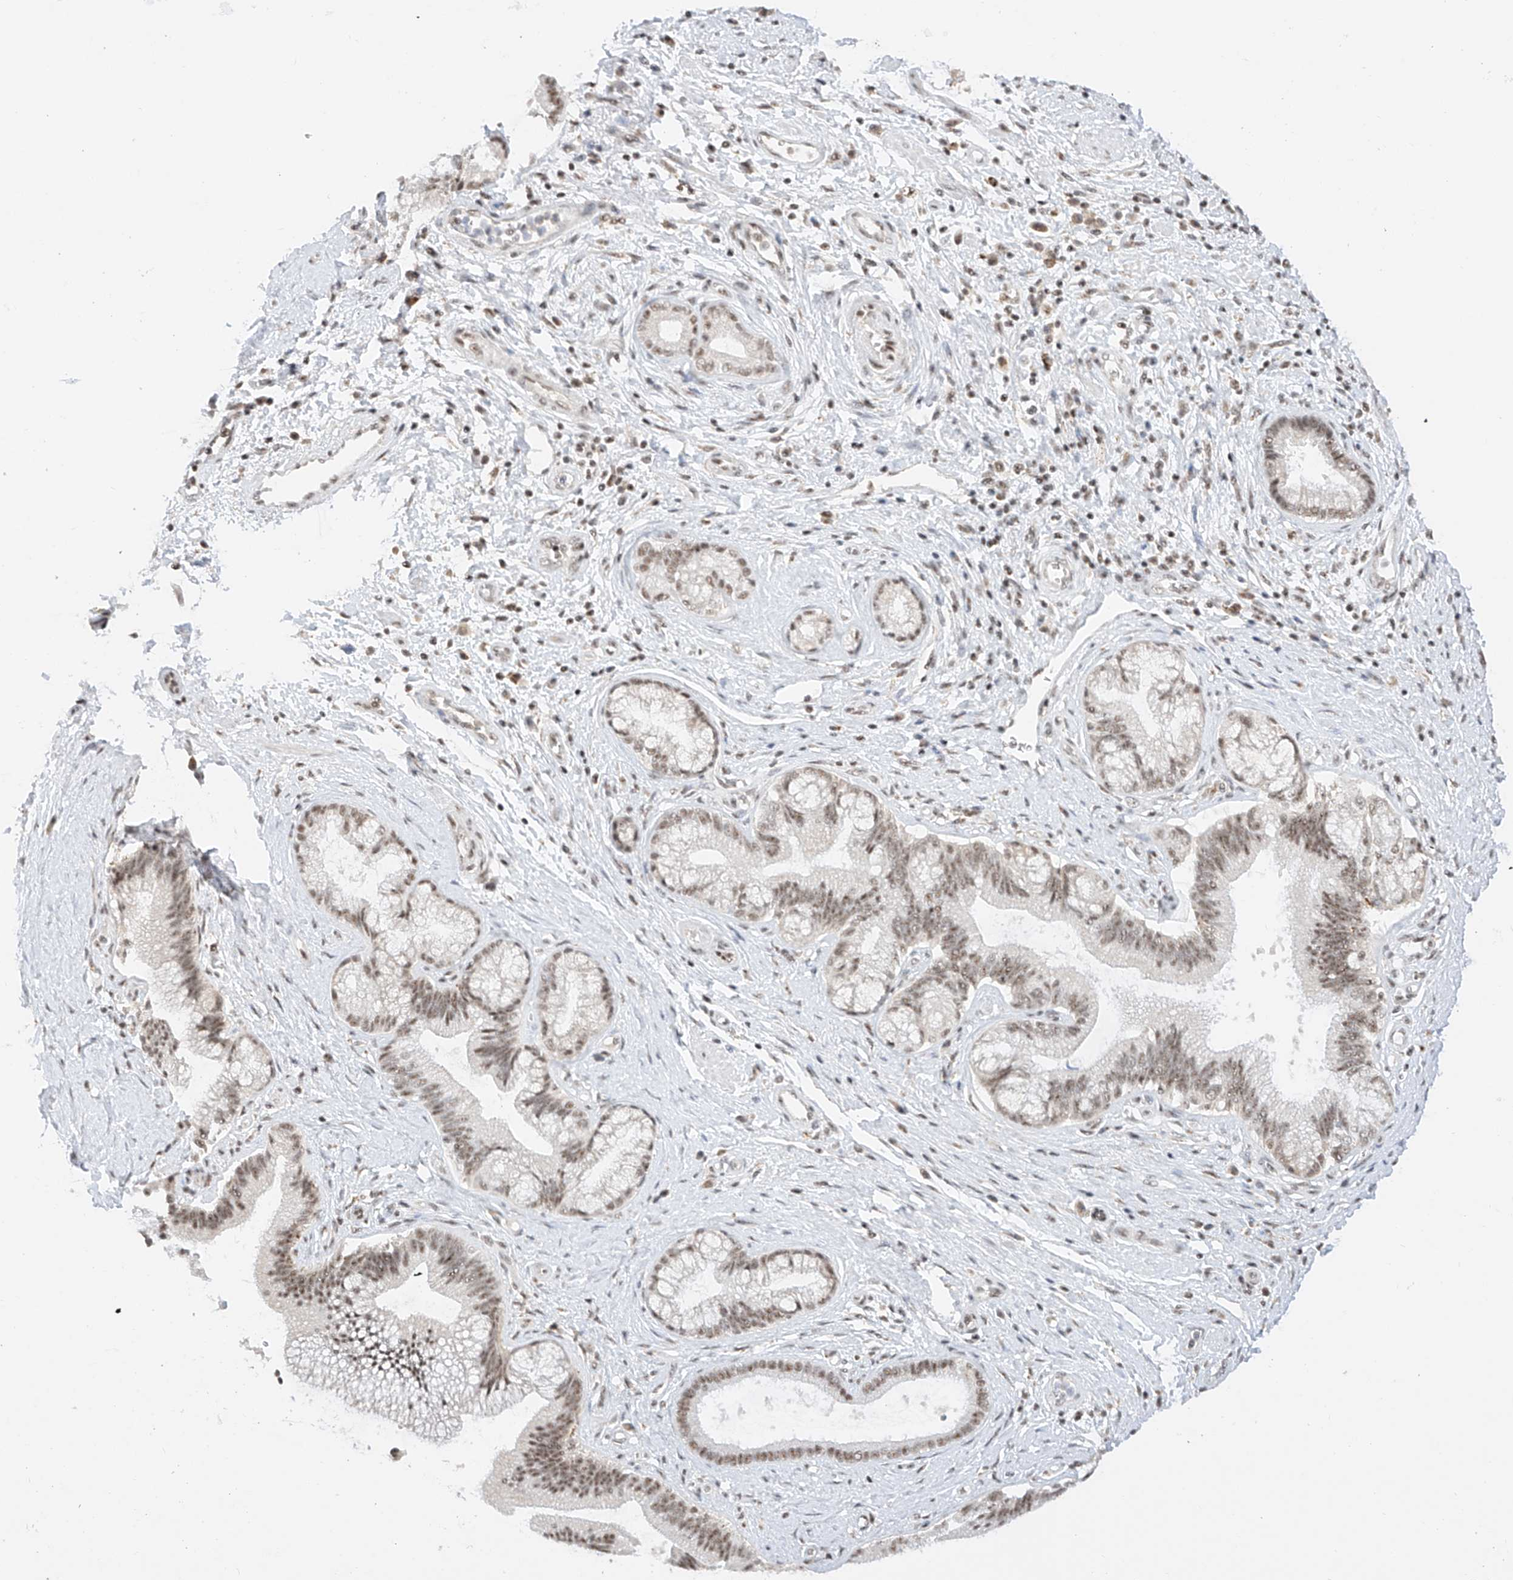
{"staining": {"intensity": "moderate", "quantity": ">75%", "location": "nuclear"}, "tissue": "pancreatic cancer", "cell_type": "Tumor cells", "image_type": "cancer", "snomed": [{"axis": "morphology", "description": "Adenocarcinoma, NOS"}, {"axis": "topography", "description": "Pancreas"}], "caption": "High-power microscopy captured an immunohistochemistry photomicrograph of adenocarcinoma (pancreatic), revealing moderate nuclear expression in about >75% of tumor cells. (Brightfield microscopy of DAB IHC at high magnification).", "gene": "NRF1", "patient": {"sex": "female", "age": 73}}